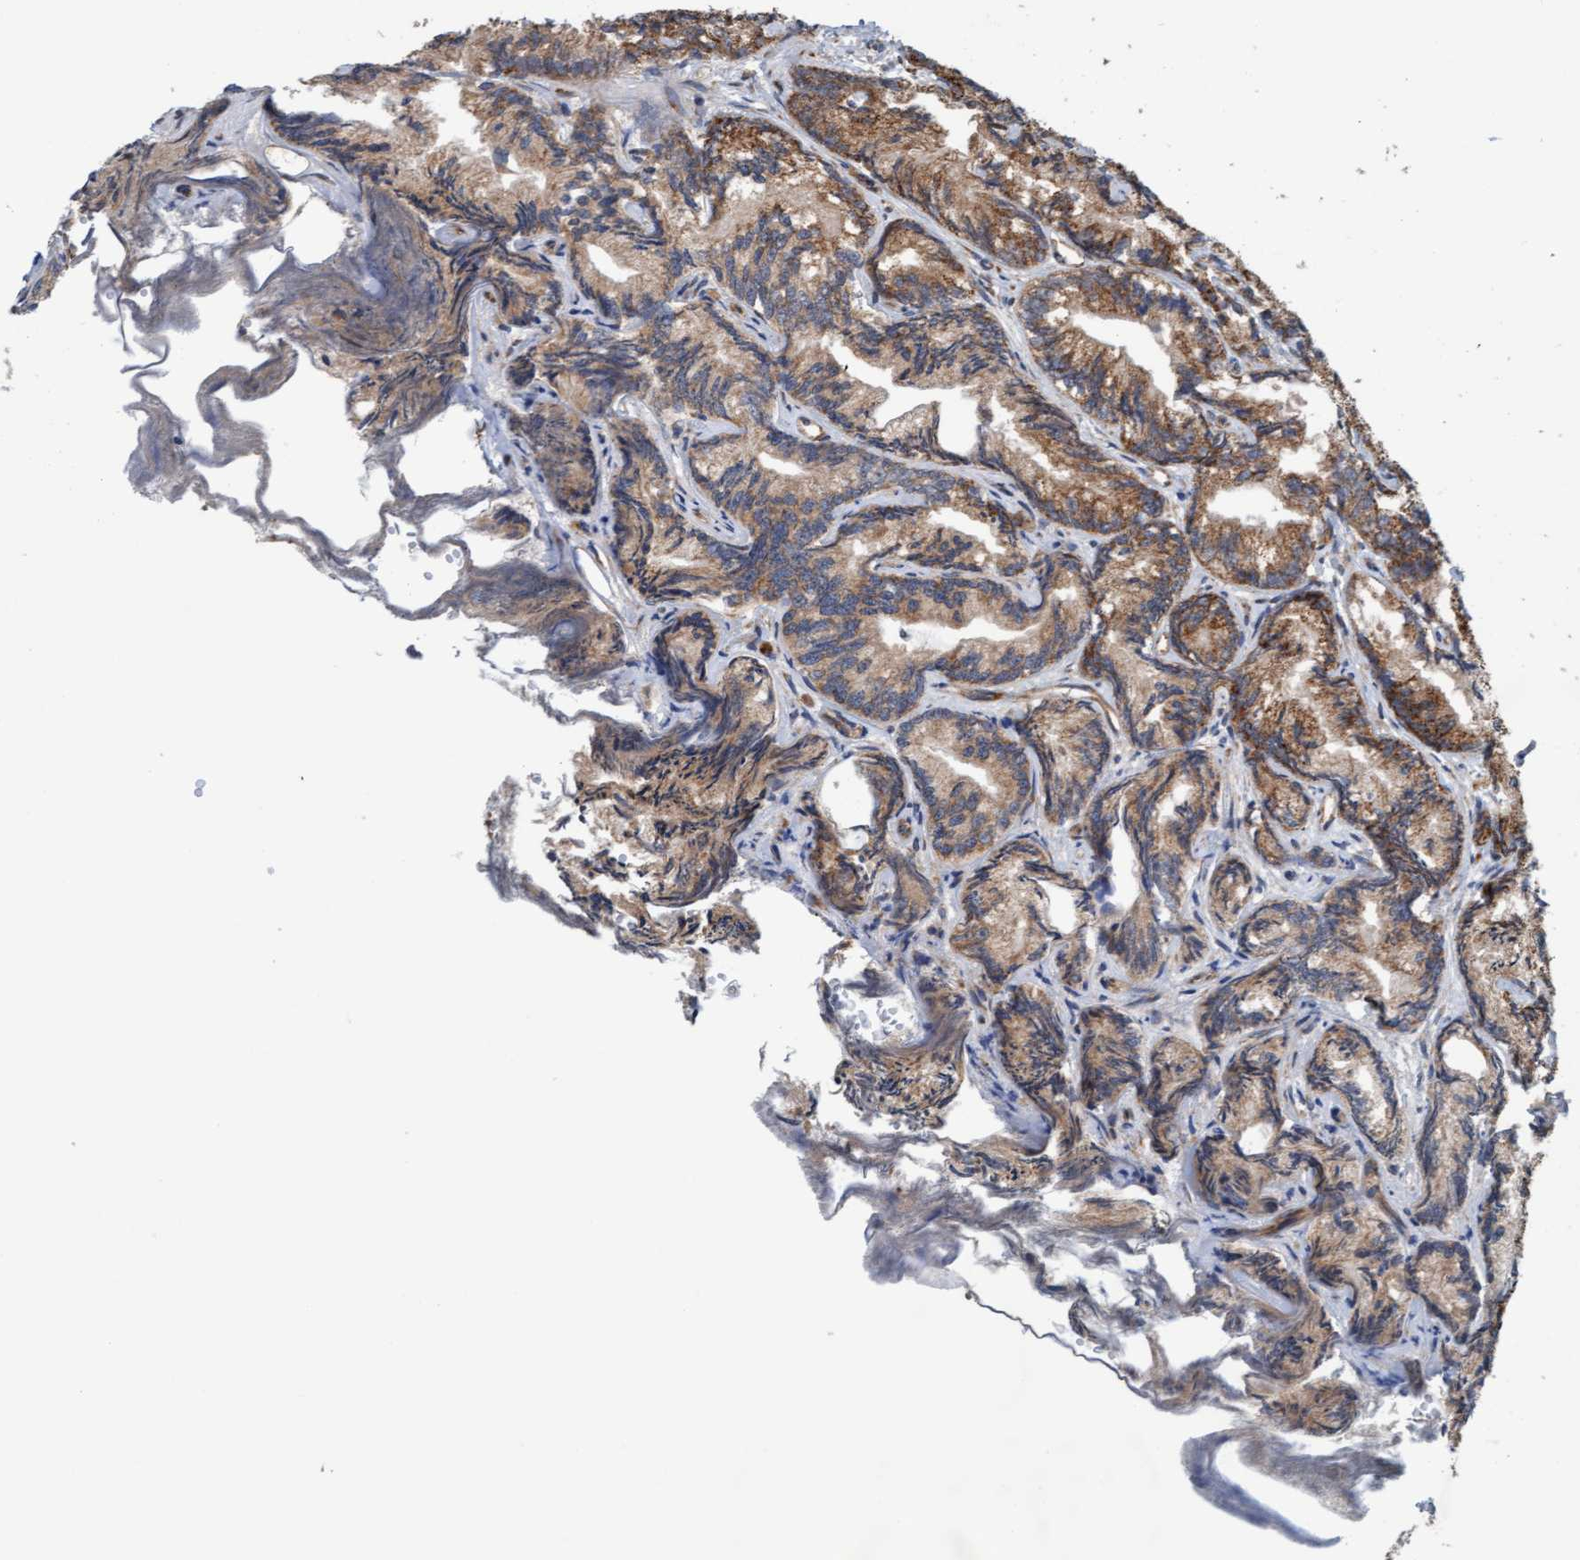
{"staining": {"intensity": "strong", "quantity": ">75%", "location": "cytoplasmic/membranous"}, "tissue": "prostate cancer", "cell_type": "Tumor cells", "image_type": "cancer", "snomed": [{"axis": "morphology", "description": "Adenocarcinoma, Low grade"}, {"axis": "topography", "description": "Prostate"}], "caption": "Prostate adenocarcinoma (low-grade) stained for a protein (brown) displays strong cytoplasmic/membranous positive staining in about >75% of tumor cells.", "gene": "ZNF566", "patient": {"sex": "male", "age": 89}}